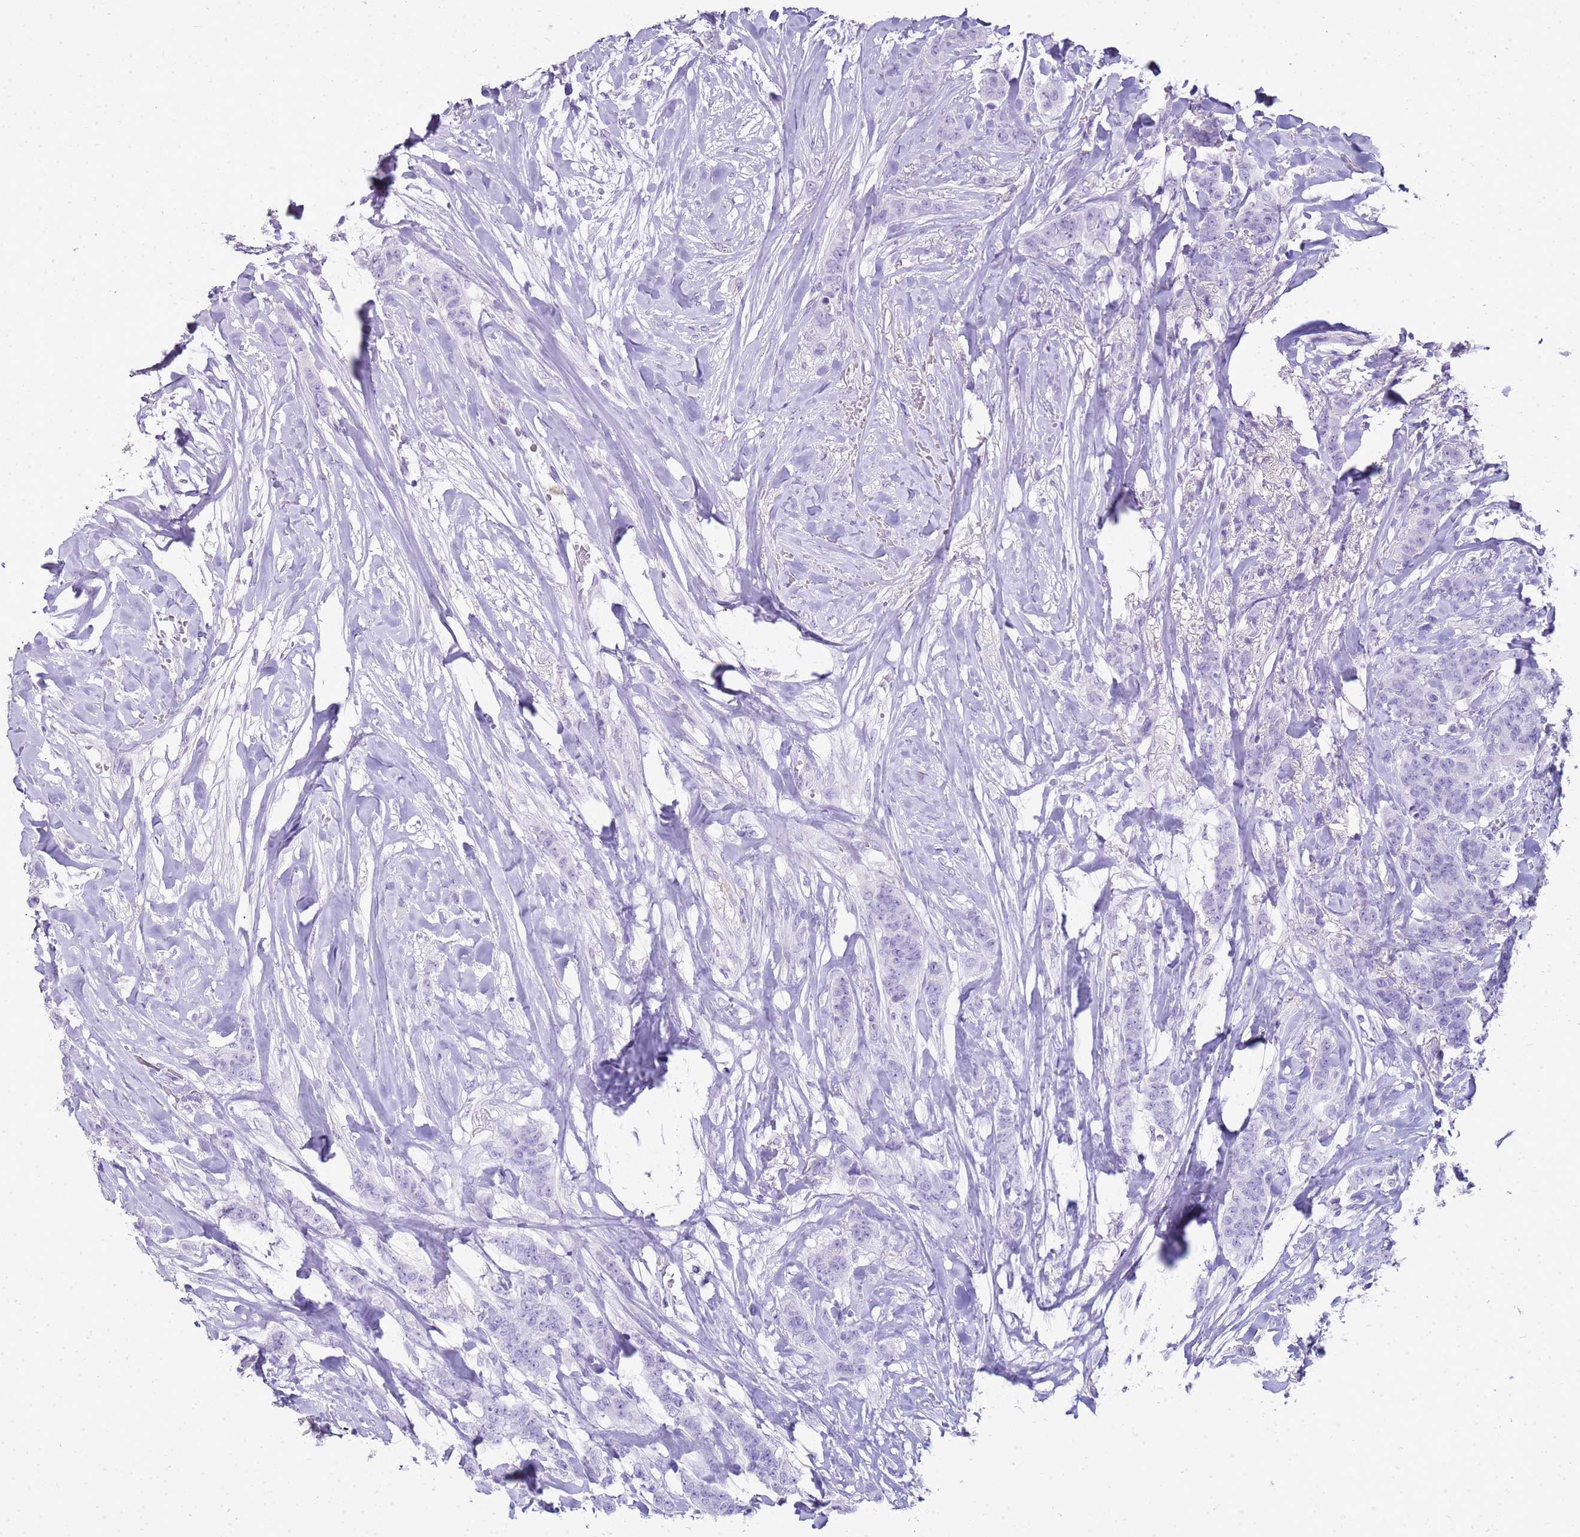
{"staining": {"intensity": "negative", "quantity": "none", "location": "none"}, "tissue": "breast cancer", "cell_type": "Tumor cells", "image_type": "cancer", "snomed": [{"axis": "morphology", "description": "Duct carcinoma"}, {"axis": "topography", "description": "Breast"}], "caption": "A high-resolution photomicrograph shows immunohistochemistry (IHC) staining of intraductal carcinoma (breast), which reveals no significant positivity in tumor cells.", "gene": "SULT1E1", "patient": {"sex": "female", "age": 40}}